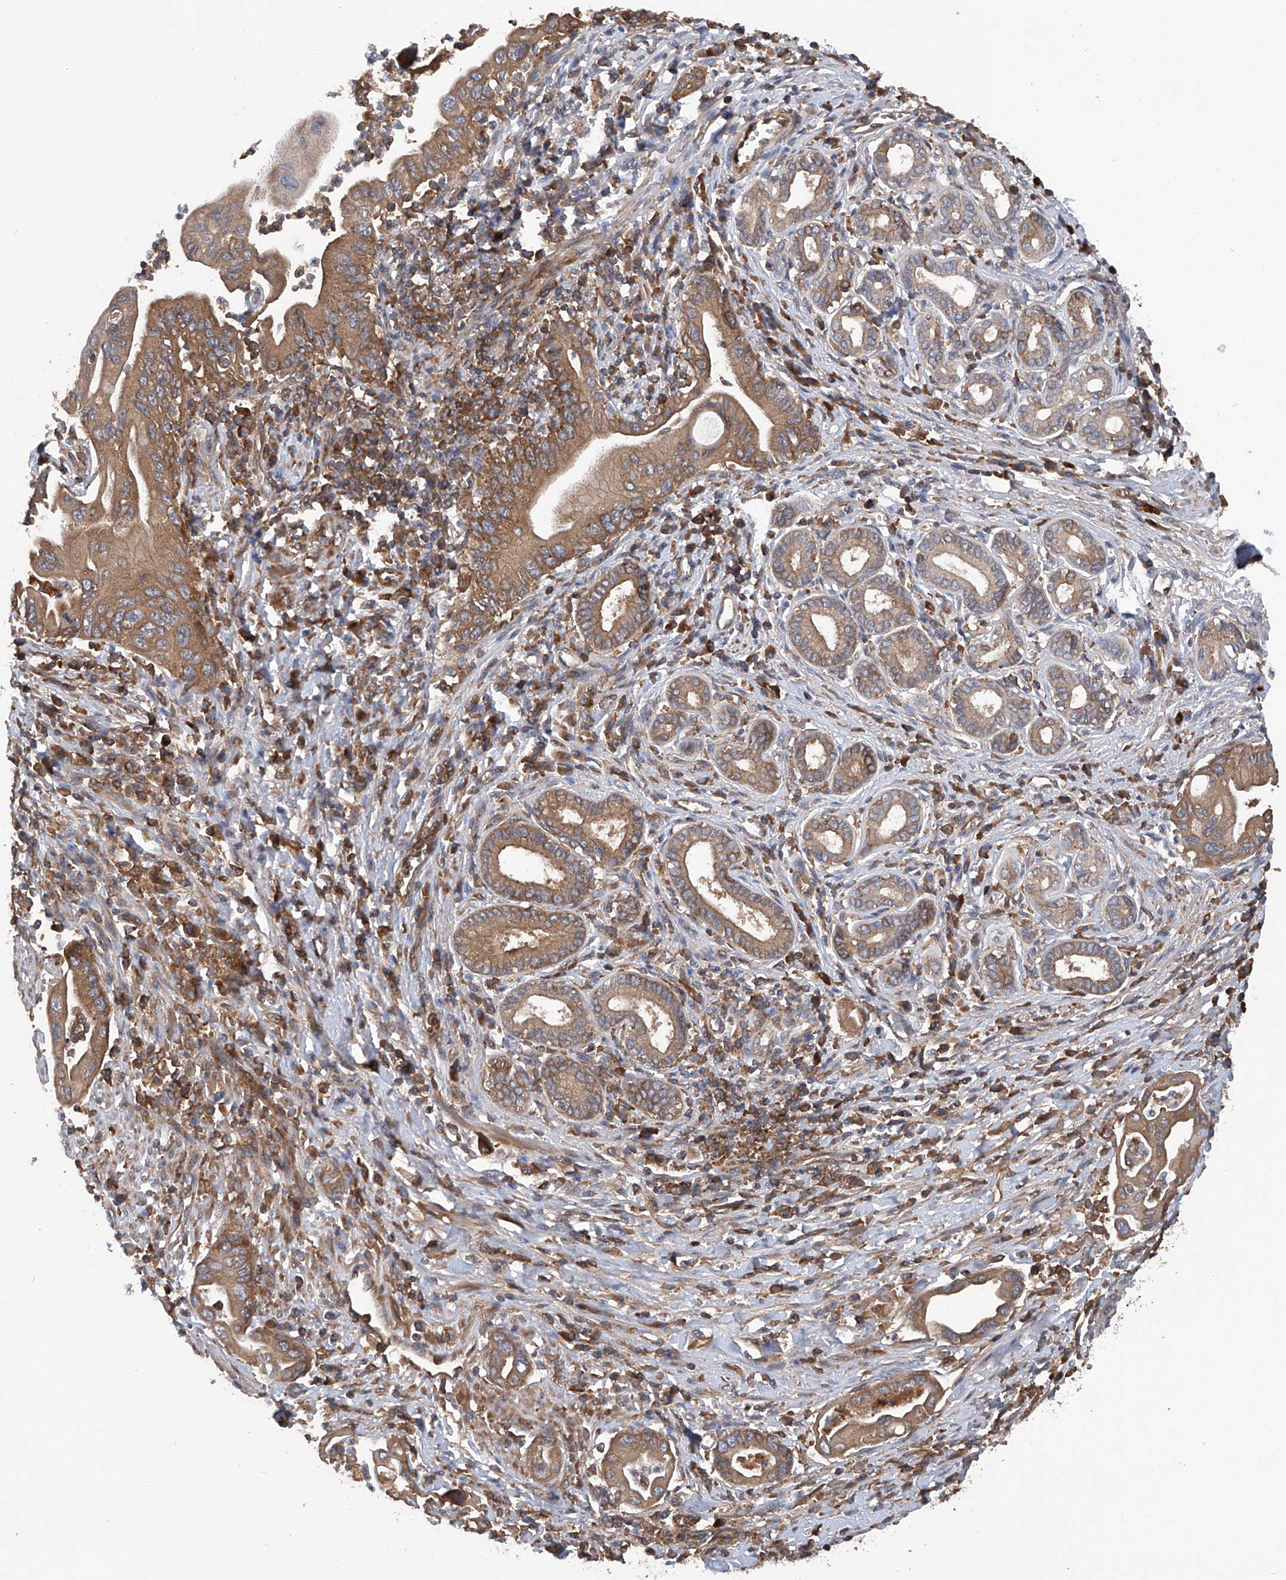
{"staining": {"intensity": "moderate", "quantity": ">75%", "location": "cytoplasmic/membranous"}, "tissue": "pancreatic cancer", "cell_type": "Tumor cells", "image_type": "cancer", "snomed": [{"axis": "morphology", "description": "Adenocarcinoma, NOS"}, {"axis": "topography", "description": "Pancreas"}], "caption": "The micrograph displays immunohistochemical staining of pancreatic cancer (adenocarcinoma). There is moderate cytoplasmic/membranous expression is present in about >75% of tumor cells.", "gene": "ASCC3", "patient": {"sex": "male", "age": 78}}